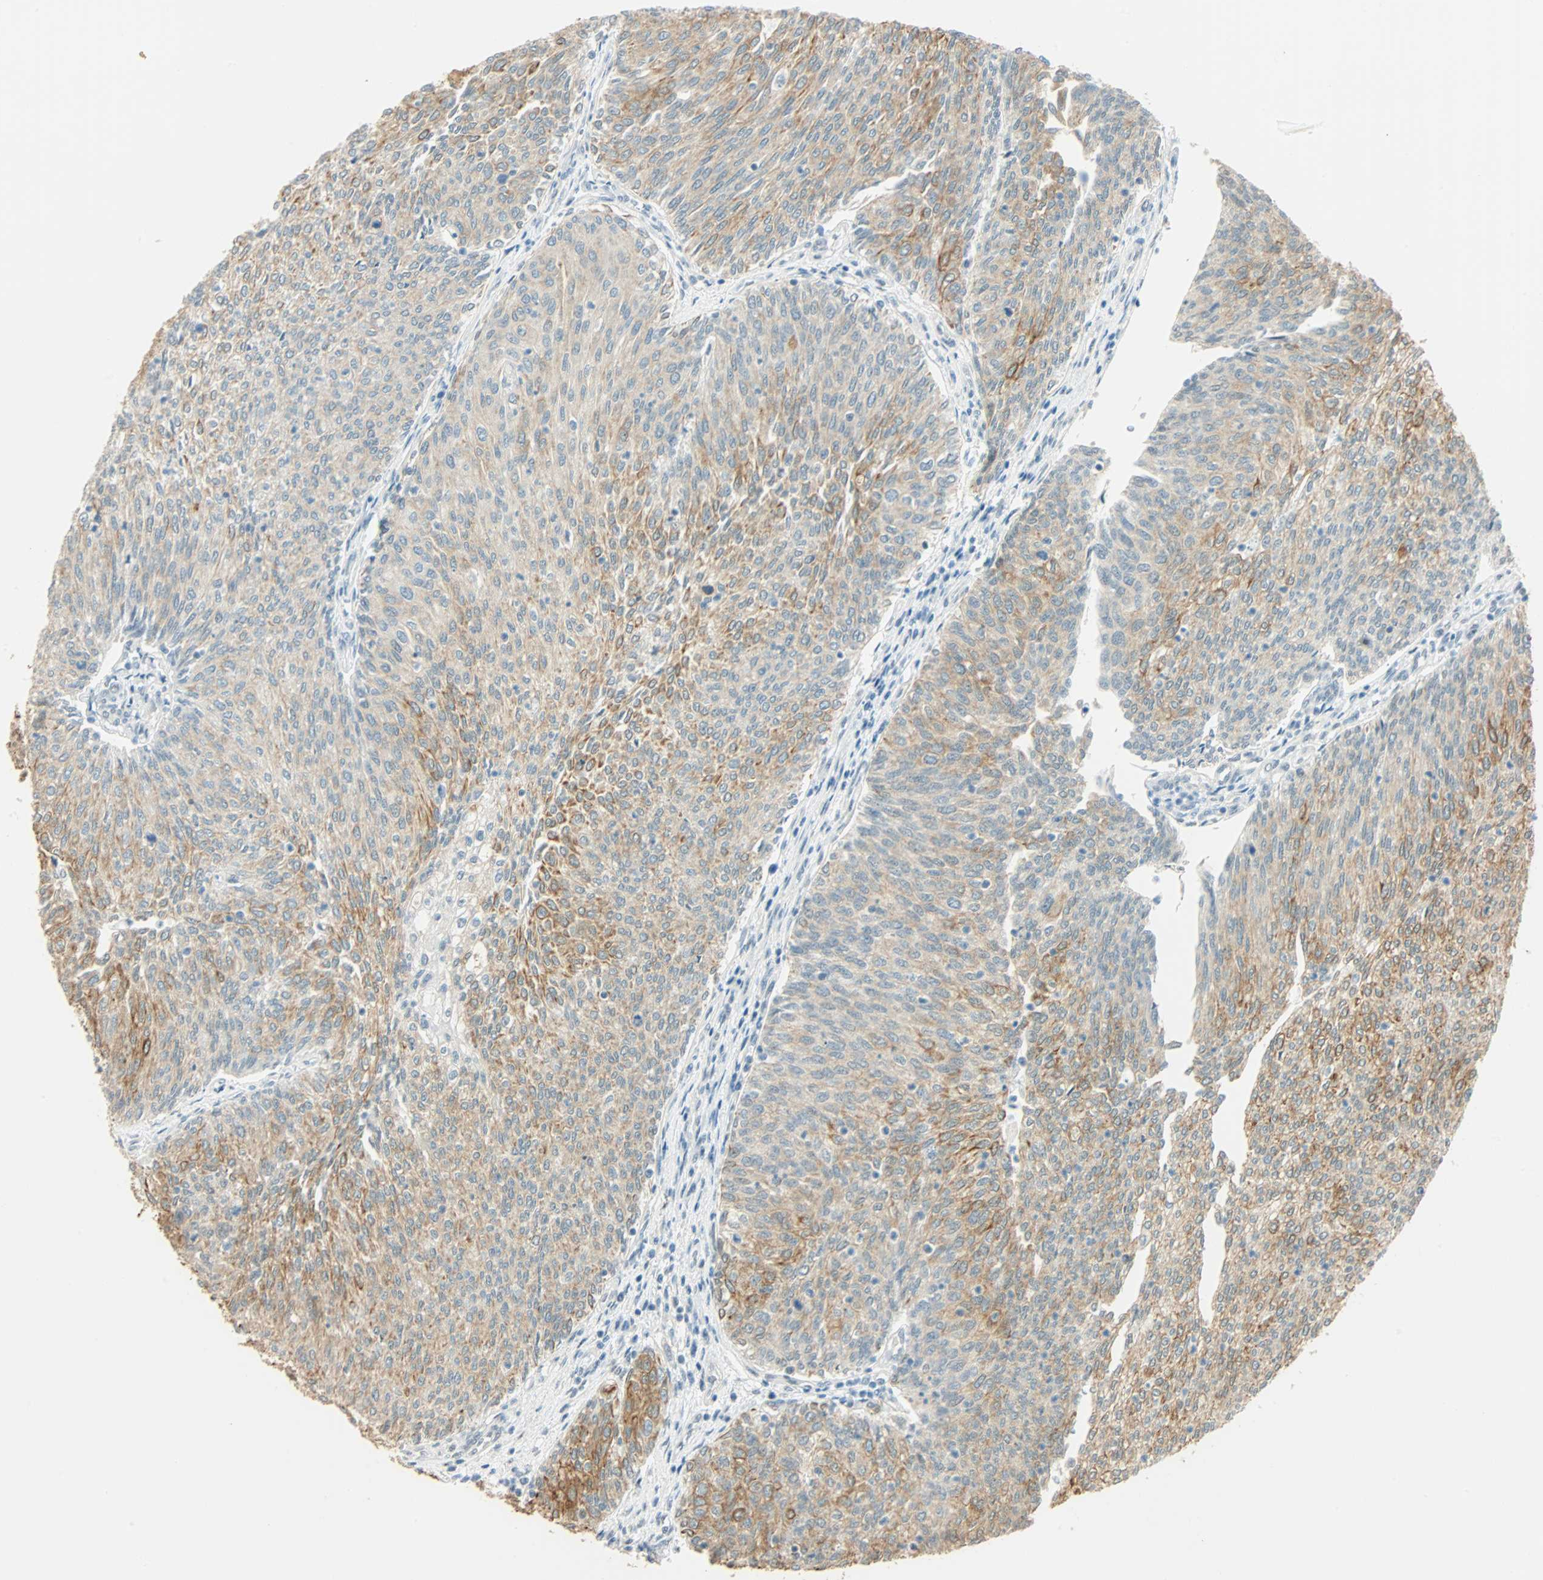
{"staining": {"intensity": "strong", "quantity": "25%-75%", "location": "cytoplasmic/membranous"}, "tissue": "urothelial cancer", "cell_type": "Tumor cells", "image_type": "cancer", "snomed": [{"axis": "morphology", "description": "Urothelial carcinoma, Low grade"}, {"axis": "topography", "description": "Urinary bladder"}], "caption": "An immunohistochemistry (IHC) histopathology image of tumor tissue is shown. Protein staining in brown labels strong cytoplasmic/membranous positivity in urothelial carcinoma (low-grade) within tumor cells.", "gene": "NELFE", "patient": {"sex": "female", "age": 79}}